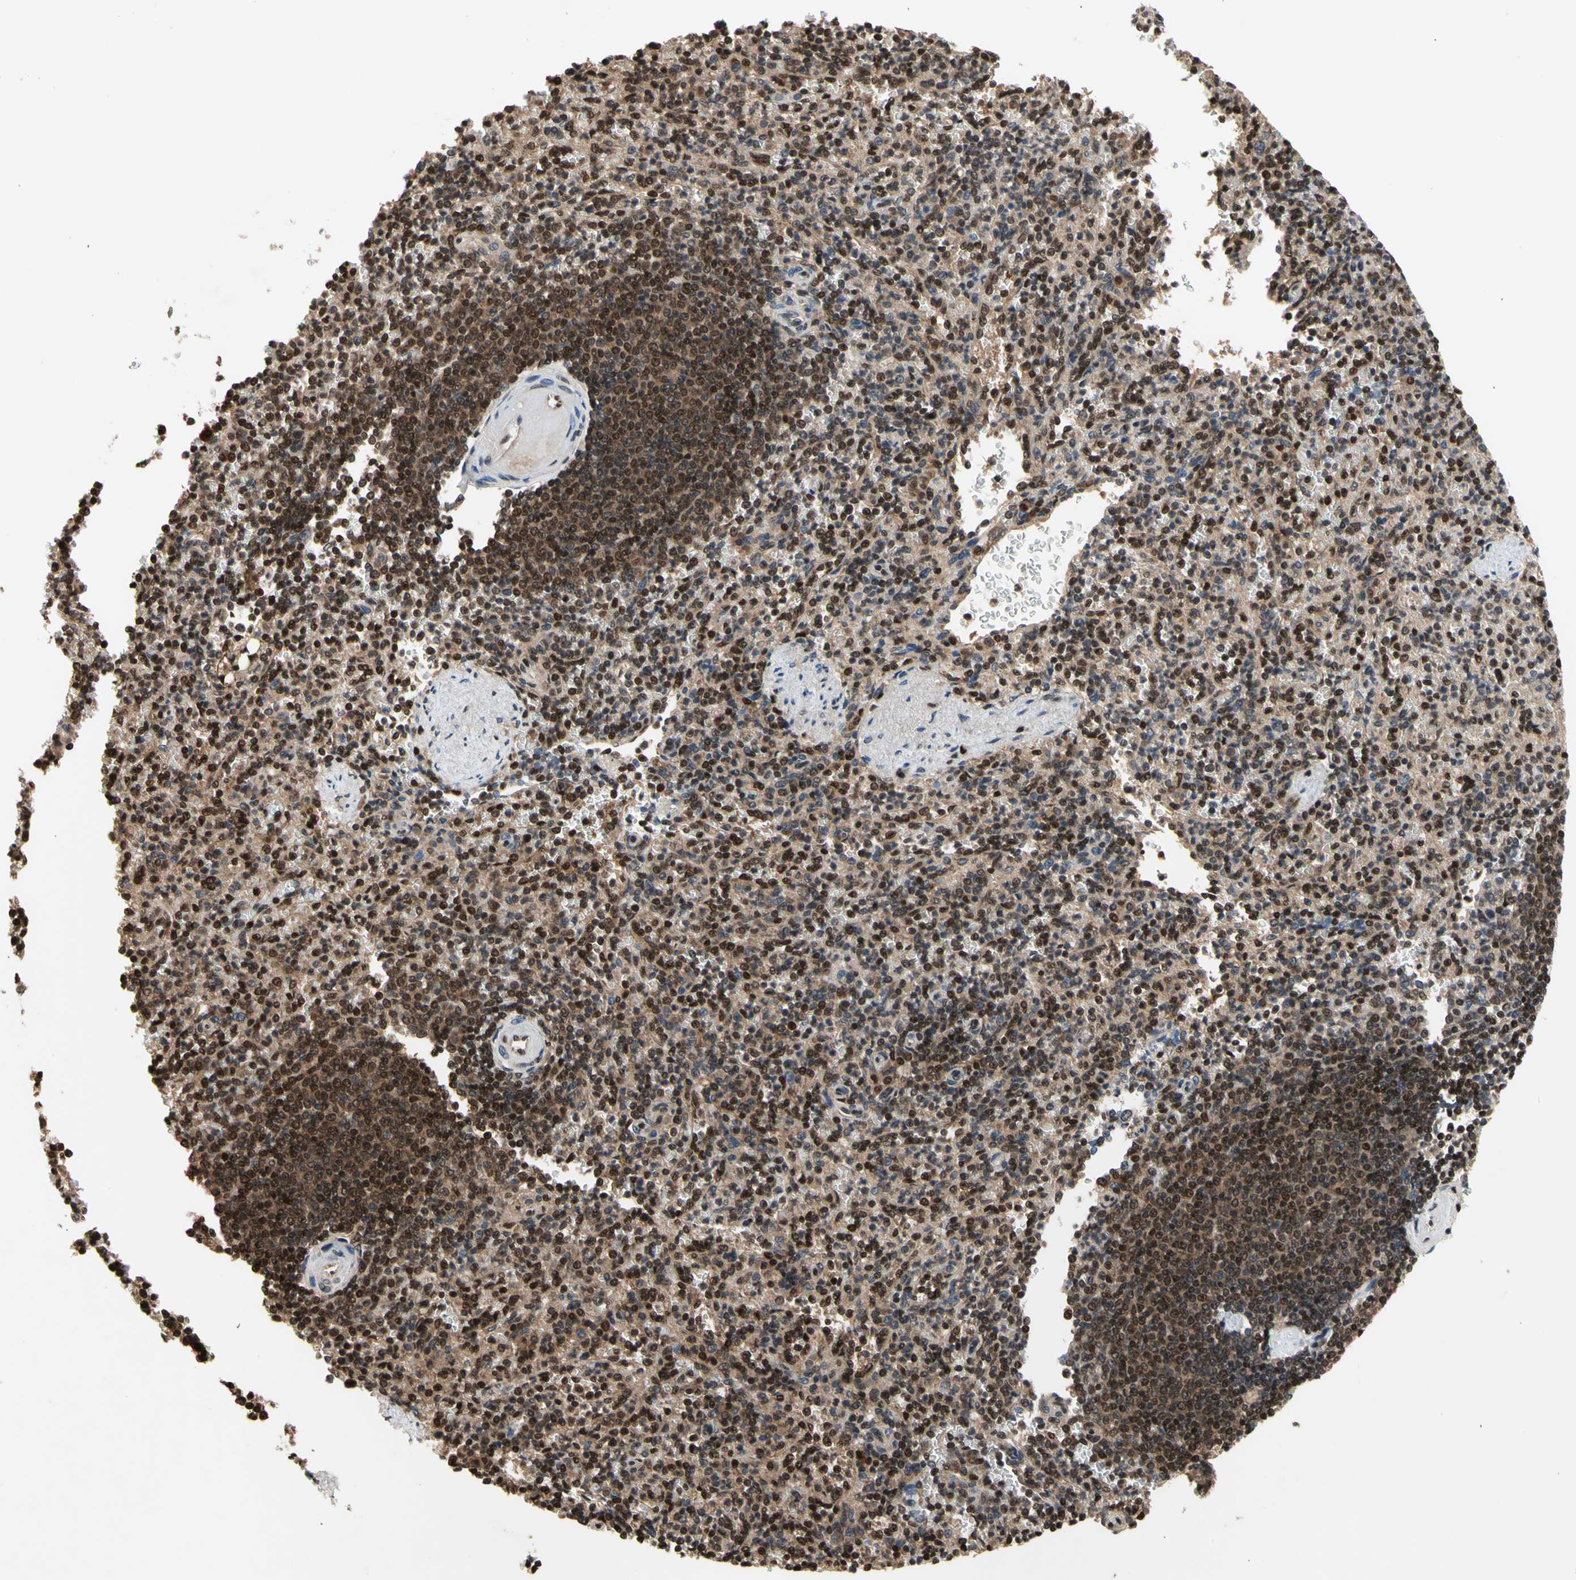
{"staining": {"intensity": "moderate", "quantity": ">75%", "location": "cytoplasmic/membranous,nuclear"}, "tissue": "spleen", "cell_type": "Cells in red pulp", "image_type": "normal", "snomed": [{"axis": "morphology", "description": "Normal tissue, NOS"}, {"axis": "topography", "description": "Spleen"}], "caption": "The photomicrograph reveals immunohistochemical staining of benign spleen. There is moderate cytoplasmic/membranous,nuclear positivity is appreciated in about >75% of cells in red pulp. The staining was performed using DAB, with brown indicating positive protein expression. Nuclei are stained blue with hematoxylin.", "gene": "GSR", "patient": {"sex": "female", "age": 74}}